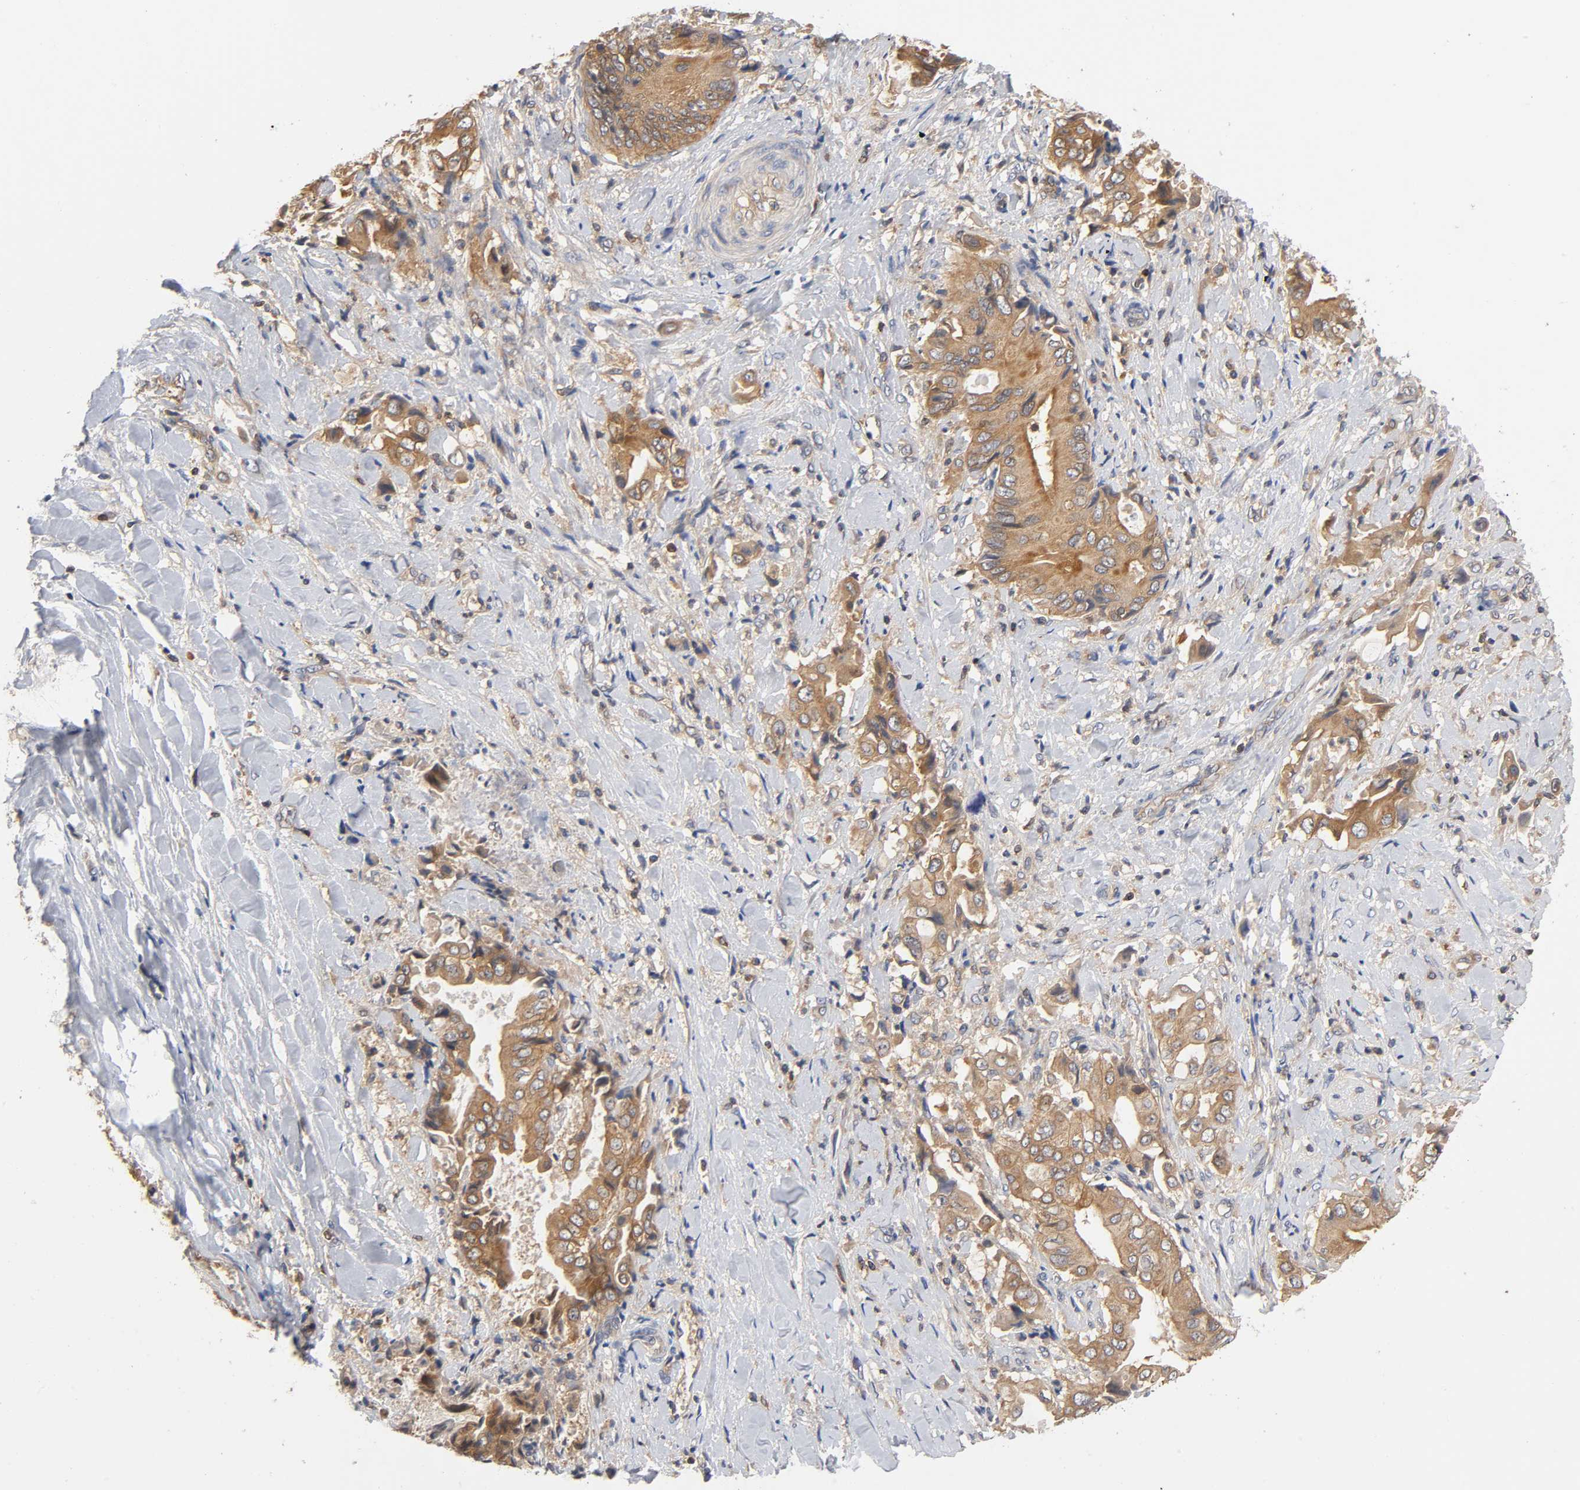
{"staining": {"intensity": "moderate", "quantity": ">75%", "location": "cytoplasmic/membranous"}, "tissue": "liver cancer", "cell_type": "Tumor cells", "image_type": "cancer", "snomed": [{"axis": "morphology", "description": "Cholangiocarcinoma"}, {"axis": "topography", "description": "Liver"}], "caption": "DAB immunohistochemical staining of human cholangiocarcinoma (liver) exhibits moderate cytoplasmic/membranous protein staining in approximately >75% of tumor cells. The staining was performed using DAB (3,3'-diaminobenzidine) to visualize the protein expression in brown, while the nuclei were stained in blue with hematoxylin (Magnification: 20x).", "gene": "PRKAB1", "patient": {"sex": "male", "age": 58}}